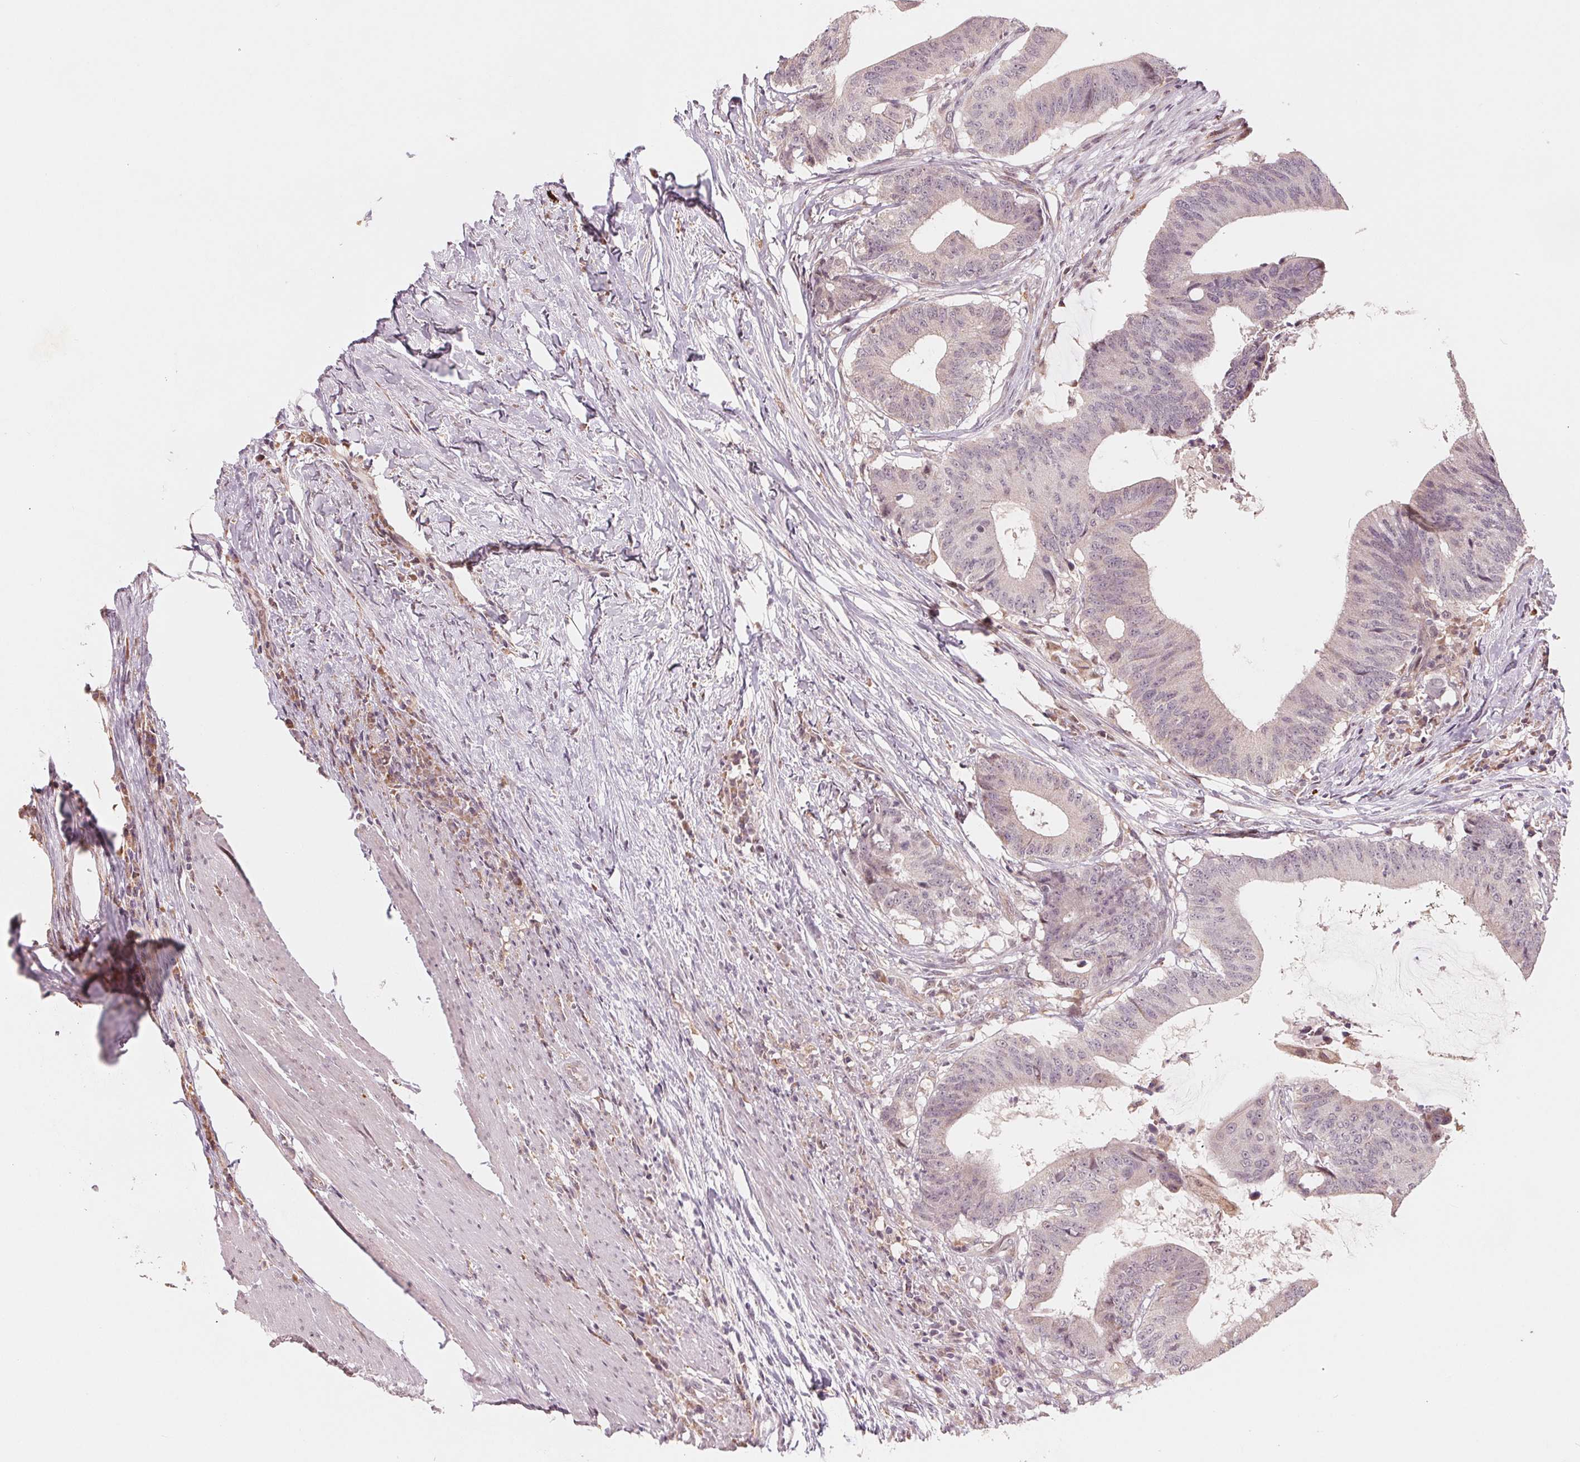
{"staining": {"intensity": "negative", "quantity": "none", "location": "none"}, "tissue": "colorectal cancer", "cell_type": "Tumor cells", "image_type": "cancer", "snomed": [{"axis": "morphology", "description": "Adenocarcinoma, NOS"}, {"axis": "topography", "description": "Colon"}], "caption": "A high-resolution micrograph shows immunohistochemistry (IHC) staining of colorectal cancer, which shows no significant expression in tumor cells.", "gene": "IL9R", "patient": {"sex": "female", "age": 43}}